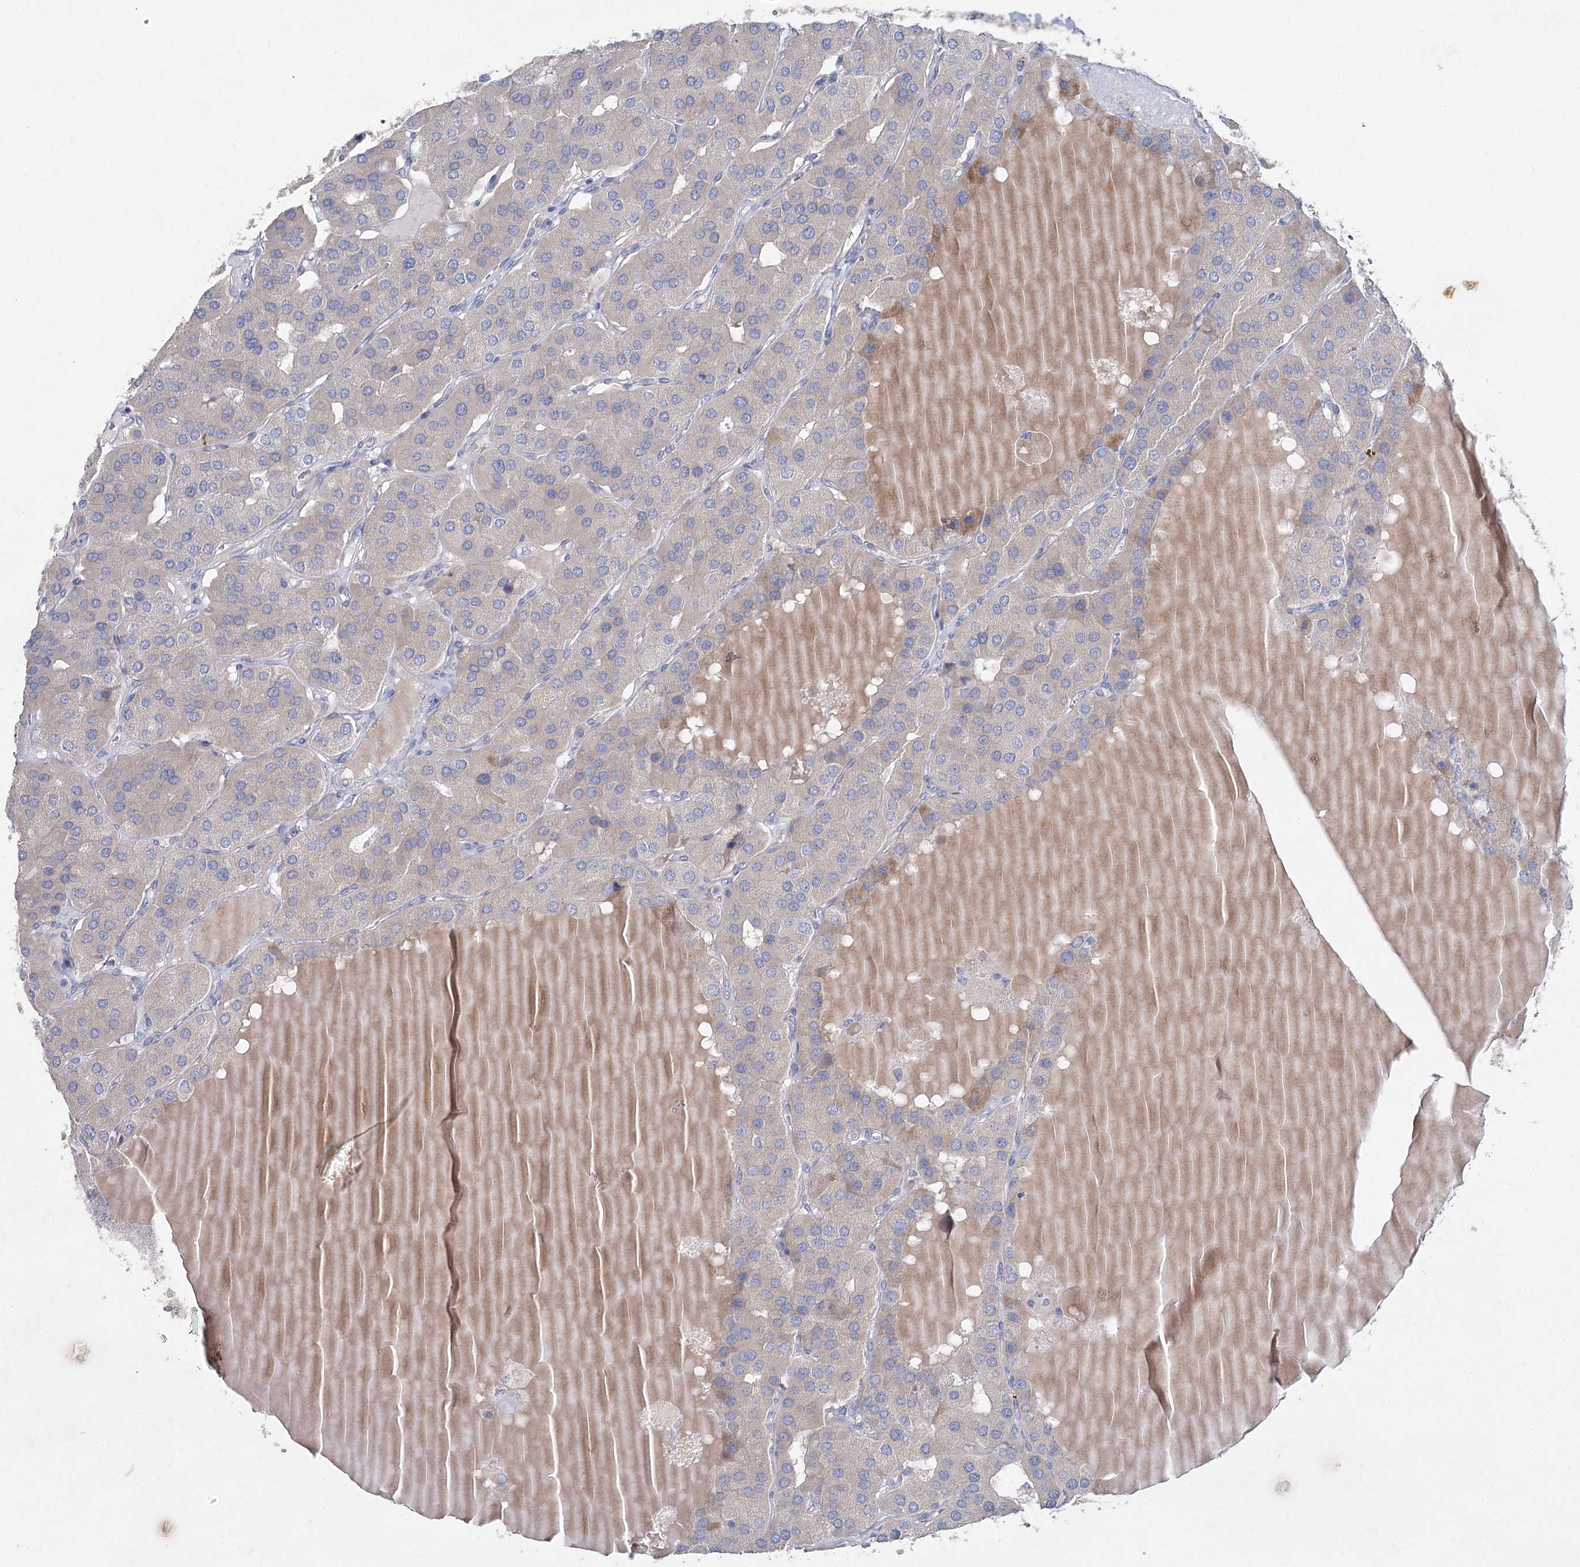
{"staining": {"intensity": "negative", "quantity": "none", "location": "none"}, "tissue": "parathyroid gland", "cell_type": "Glandular cells", "image_type": "normal", "snomed": [{"axis": "morphology", "description": "Normal tissue, NOS"}, {"axis": "morphology", "description": "Adenoma, NOS"}, {"axis": "topography", "description": "Parathyroid gland"}], "caption": "DAB immunohistochemical staining of benign parathyroid gland shows no significant expression in glandular cells. (DAB (3,3'-diaminobenzidine) immunohistochemistry with hematoxylin counter stain).", "gene": "MAP3K13", "patient": {"sex": "female", "age": 86}}